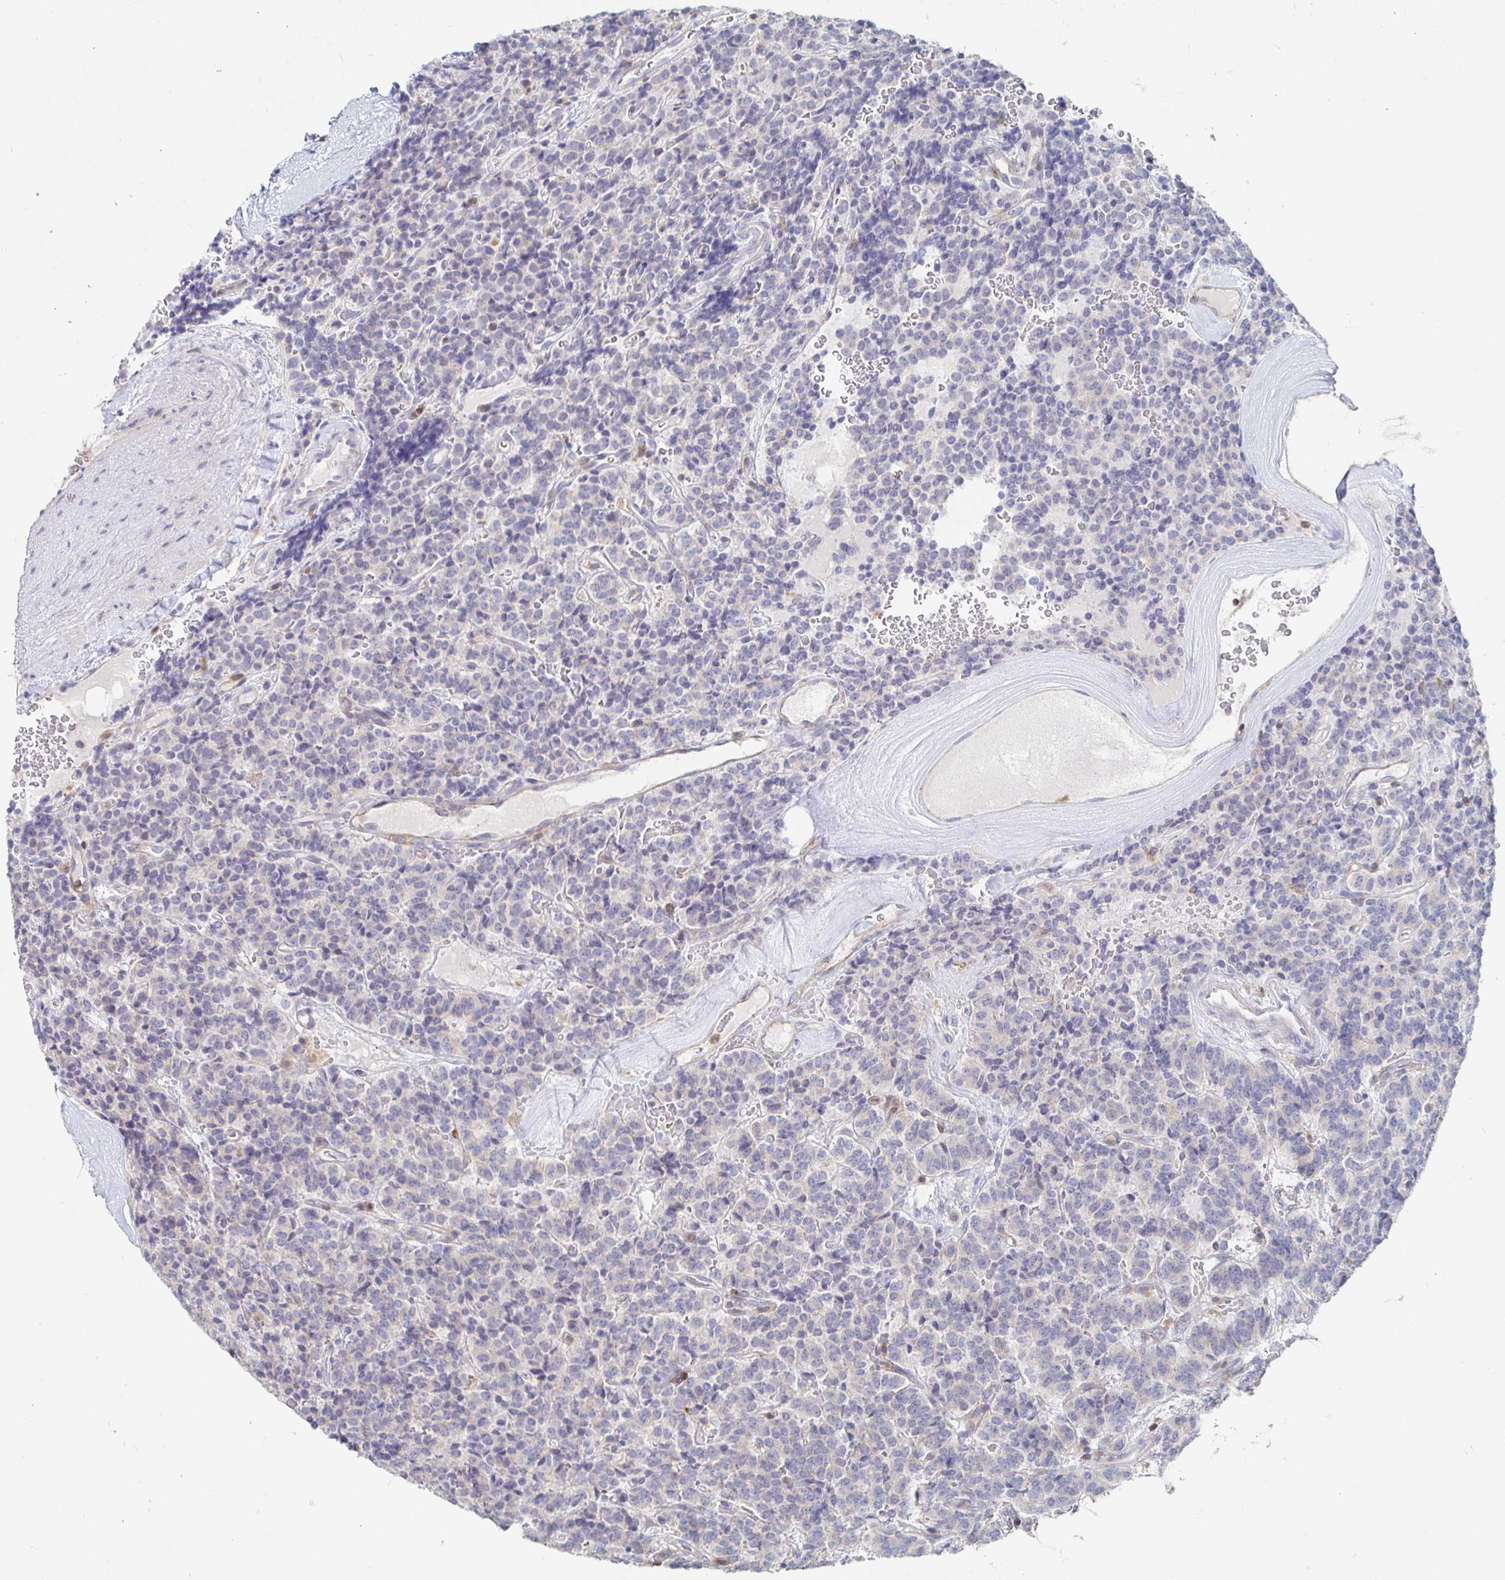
{"staining": {"intensity": "negative", "quantity": "none", "location": "none"}, "tissue": "carcinoid", "cell_type": "Tumor cells", "image_type": "cancer", "snomed": [{"axis": "morphology", "description": "Carcinoid, malignant, NOS"}, {"axis": "topography", "description": "Pancreas"}], "caption": "Tumor cells are negative for protein expression in human carcinoid.", "gene": "PIK3CD", "patient": {"sex": "male", "age": 36}}